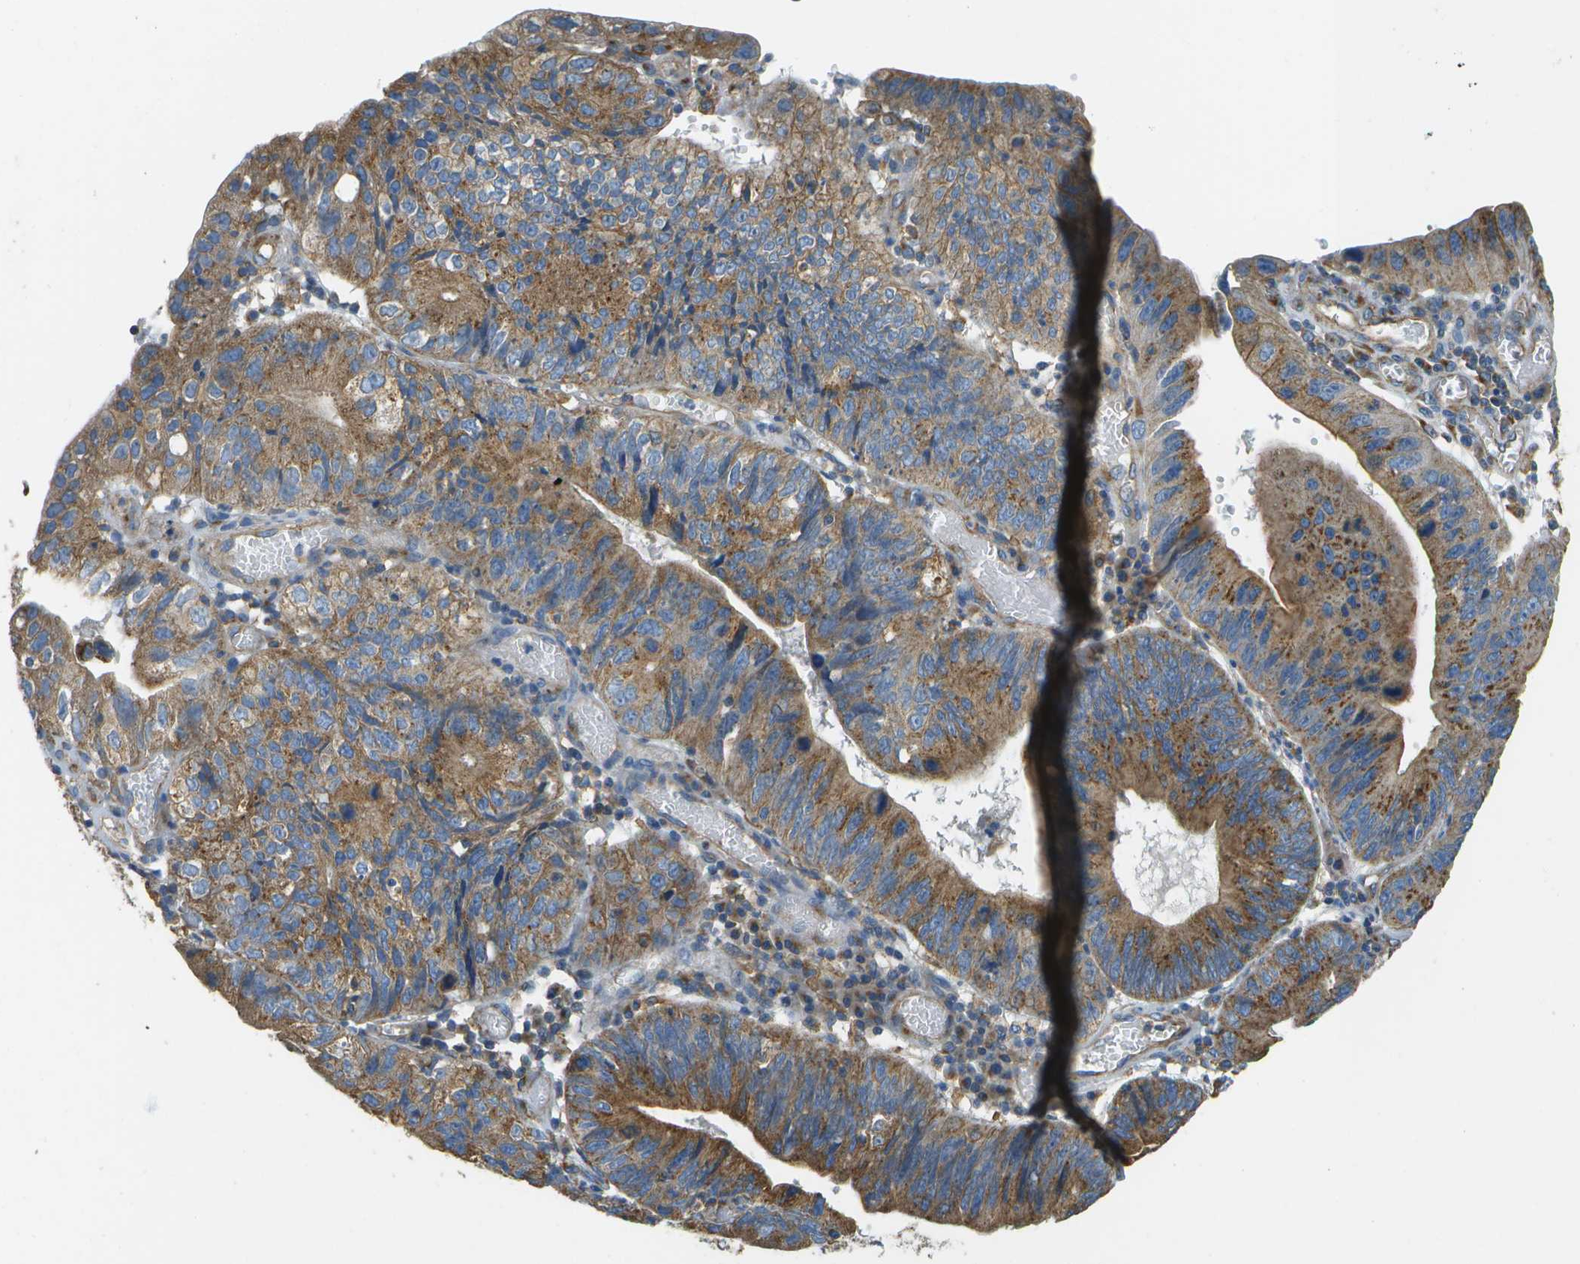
{"staining": {"intensity": "moderate", "quantity": ">75%", "location": "cytoplasmic/membranous"}, "tissue": "stomach cancer", "cell_type": "Tumor cells", "image_type": "cancer", "snomed": [{"axis": "morphology", "description": "Adenocarcinoma, NOS"}, {"axis": "topography", "description": "Stomach"}], "caption": "High-power microscopy captured an immunohistochemistry micrograph of stomach cancer (adenocarcinoma), revealing moderate cytoplasmic/membranous staining in approximately >75% of tumor cells.", "gene": "CLTC", "patient": {"sex": "male", "age": 59}}